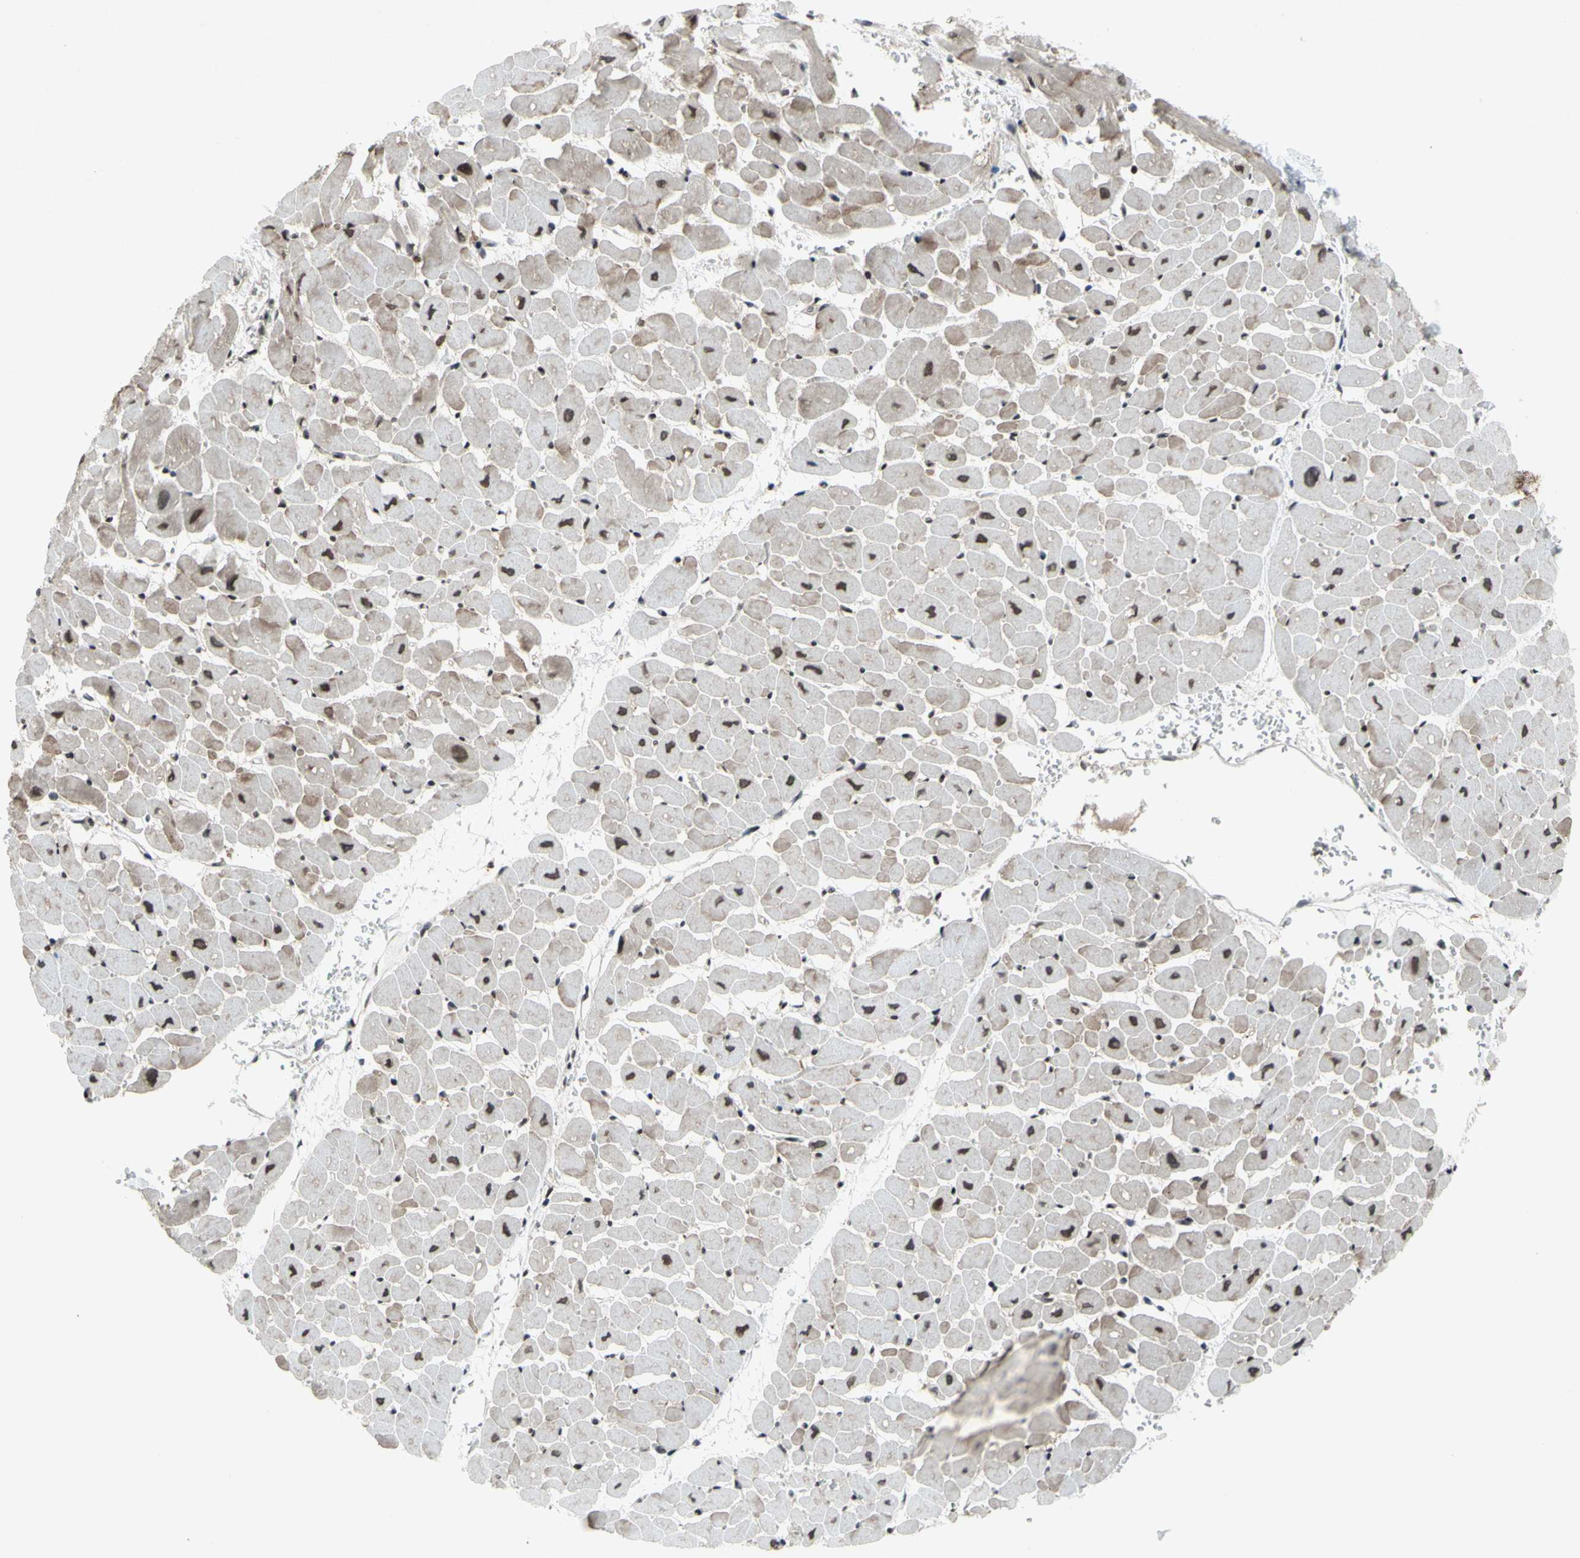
{"staining": {"intensity": "moderate", "quantity": "25%-75%", "location": "nuclear"}, "tissue": "heart muscle", "cell_type": "Cardiomyocytes", "image_type": "normal", "snomed": [{"axis": "morphology", "description": "Normal tissue, NOS"}, {"axis": "topography", "description": "Heart"}], "caption": "The image shows a brown stain indicating the presence of a protein in the nuclear of cardiomyocytes in heart muscle. Nuclei are stained in blue.", "gene": "XPO1", "patient": {"sex": "male", "age": 45}}